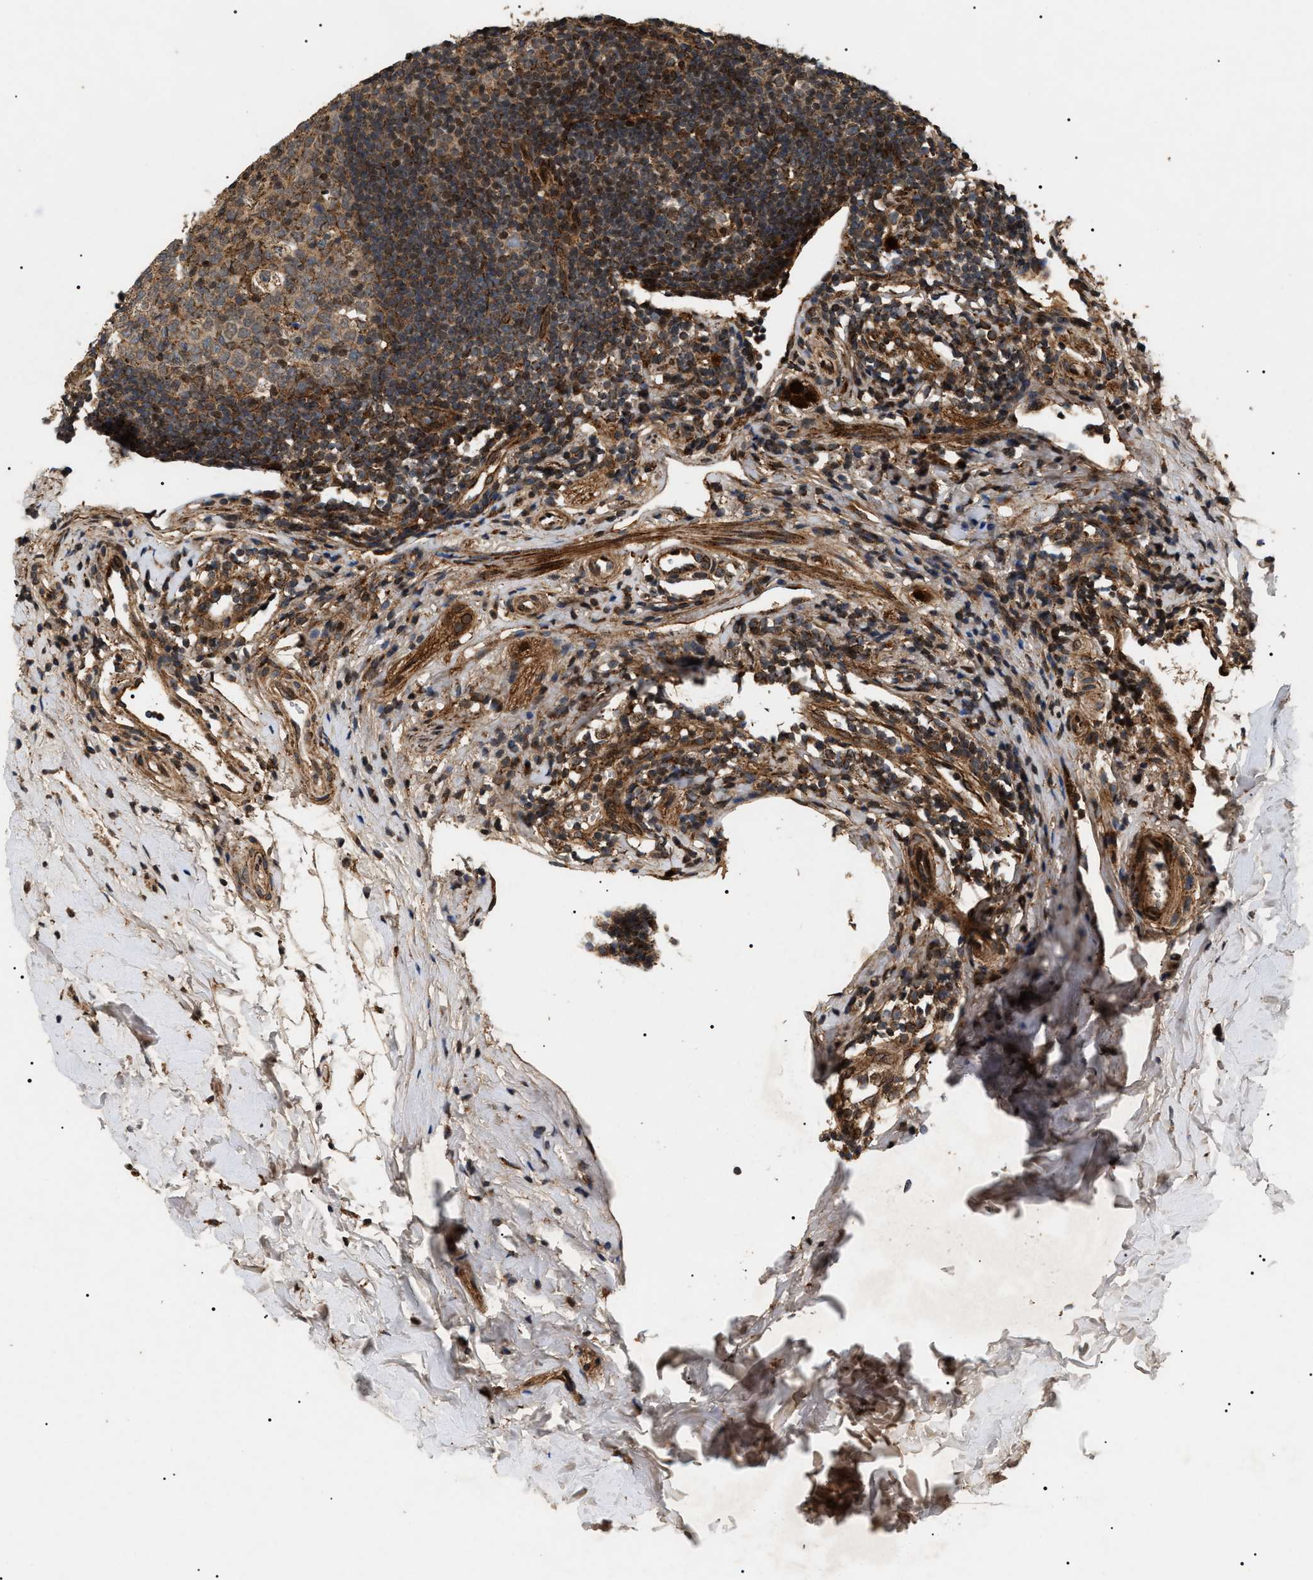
{"staining": {"intensity": "strong", "quantity": ">75%", "location": "cytoplasmic/membranous"}, "tissue": "appendix", "cell_type": "Glandular cells", "image_type": "normal", "snomed": [{"axis": "morphology", "description": "Normal tissue, NOS"}, {"axis": "topography", "description": "Appendix"}], "caption": "Protein staining of normal appendix demonstrates strong cytoplasmic/membranous expression in about >75% of glandular cells.", "gene": "ZBTB26", "patient": {"sex": "female", "age": 20}}